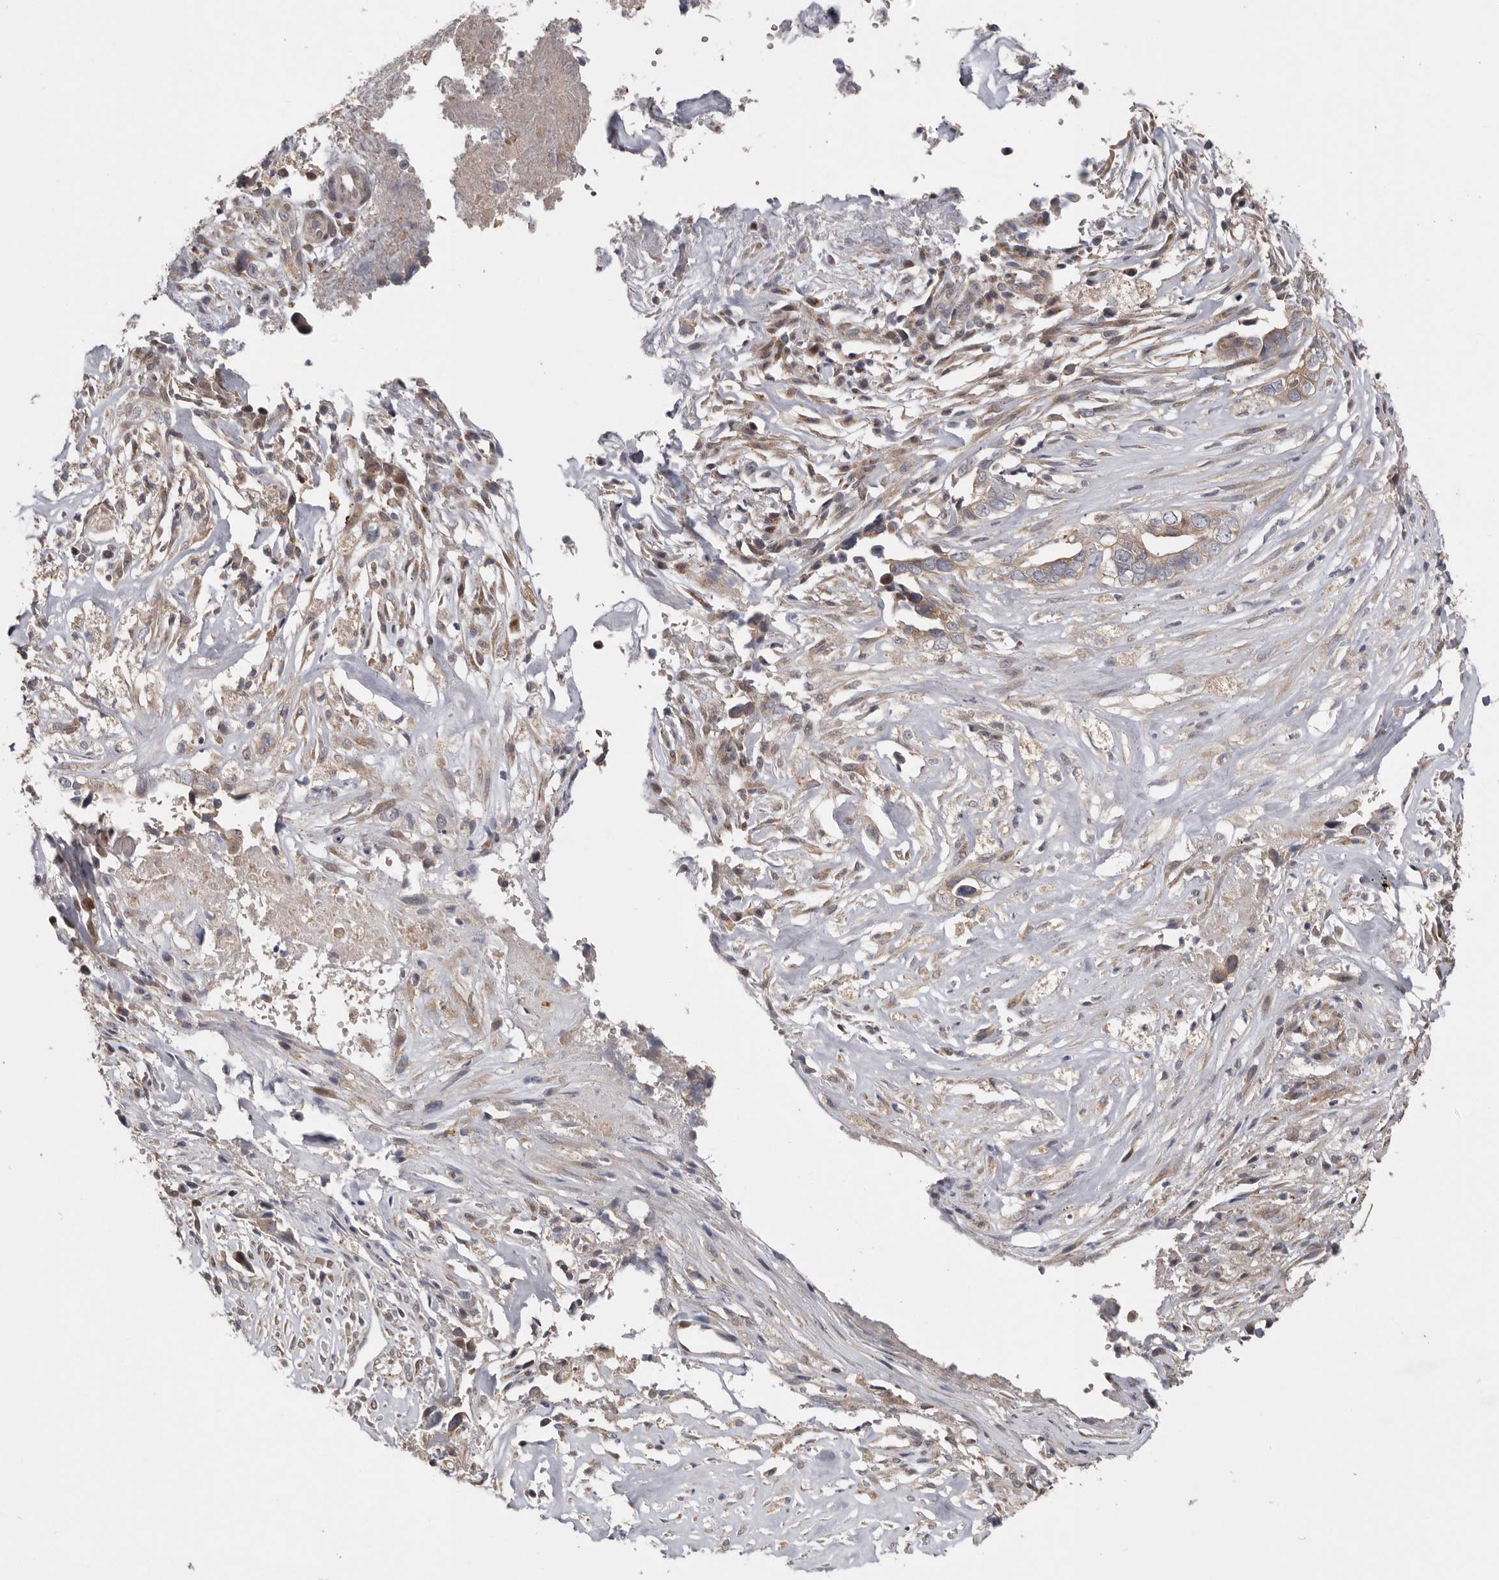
{"staining": {"intensity": "weak", "quantity": ">75%", "location": "cytoplasmic/membranous"}, "tissue": "liver cancer", "cell_type": "Tumor cells", "image_type": "cancer", "snomed": [{"axis": "morphology", "description": "Cholangiocarcinoma"}, {"axis": "topography", "description": "Liver"}], "caption": "This is a histology image of IHC staining of cholangiocarcinoma (liver), which shows weak staining in the cytoplasmic/membranous of tumor cells.", "gene": "CHML", "patient": {"sex": "female", "age": 79}}